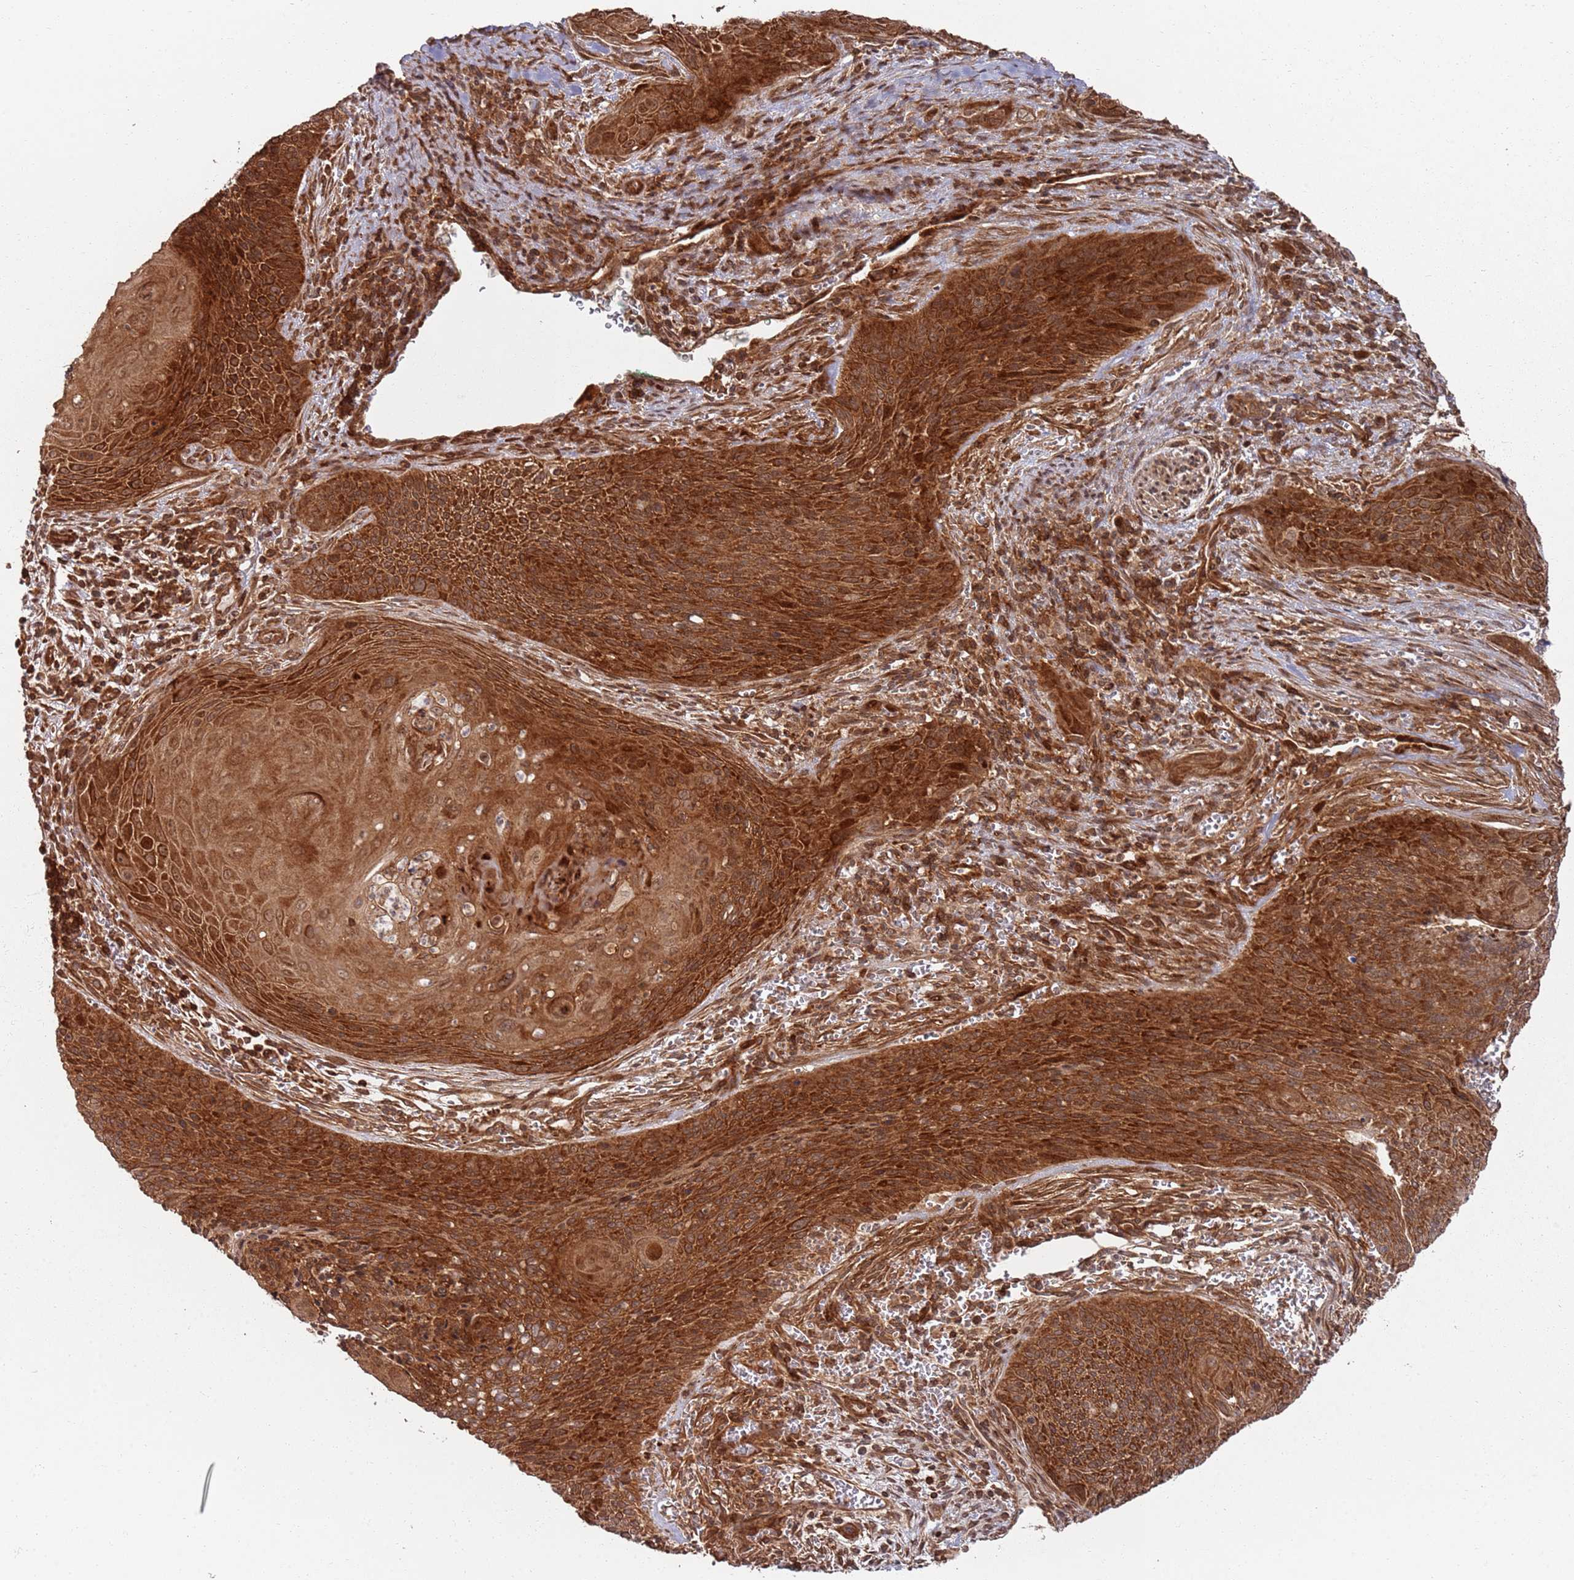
{"staining": {"intensity": "strong", "quantity": ">75%", "location": "cytoplasmic/membranous"}, "tissue": "cervical cancer", "cell_type": "Tumor cells", "image_type": "cancer", "snomed": [{"axis": "morphology", "description": "Squamous cell carcinoma, NOS"}, {"axis": "topography", "description": "Cervix"}], "caption": "Immunohistochemistry histopathology image of neoplastic tissue: cervical squamous cell carcinoma stained using immunohistochemistry (IHC) shows high levels of strong protein expression localized specifically in the cytoplasmic/membranous of tumor cells, appearing as a cytoplasmic/membranous brown color.", "gene": "PIH1D1", "patient": {"sex": "female", "age": 55}}